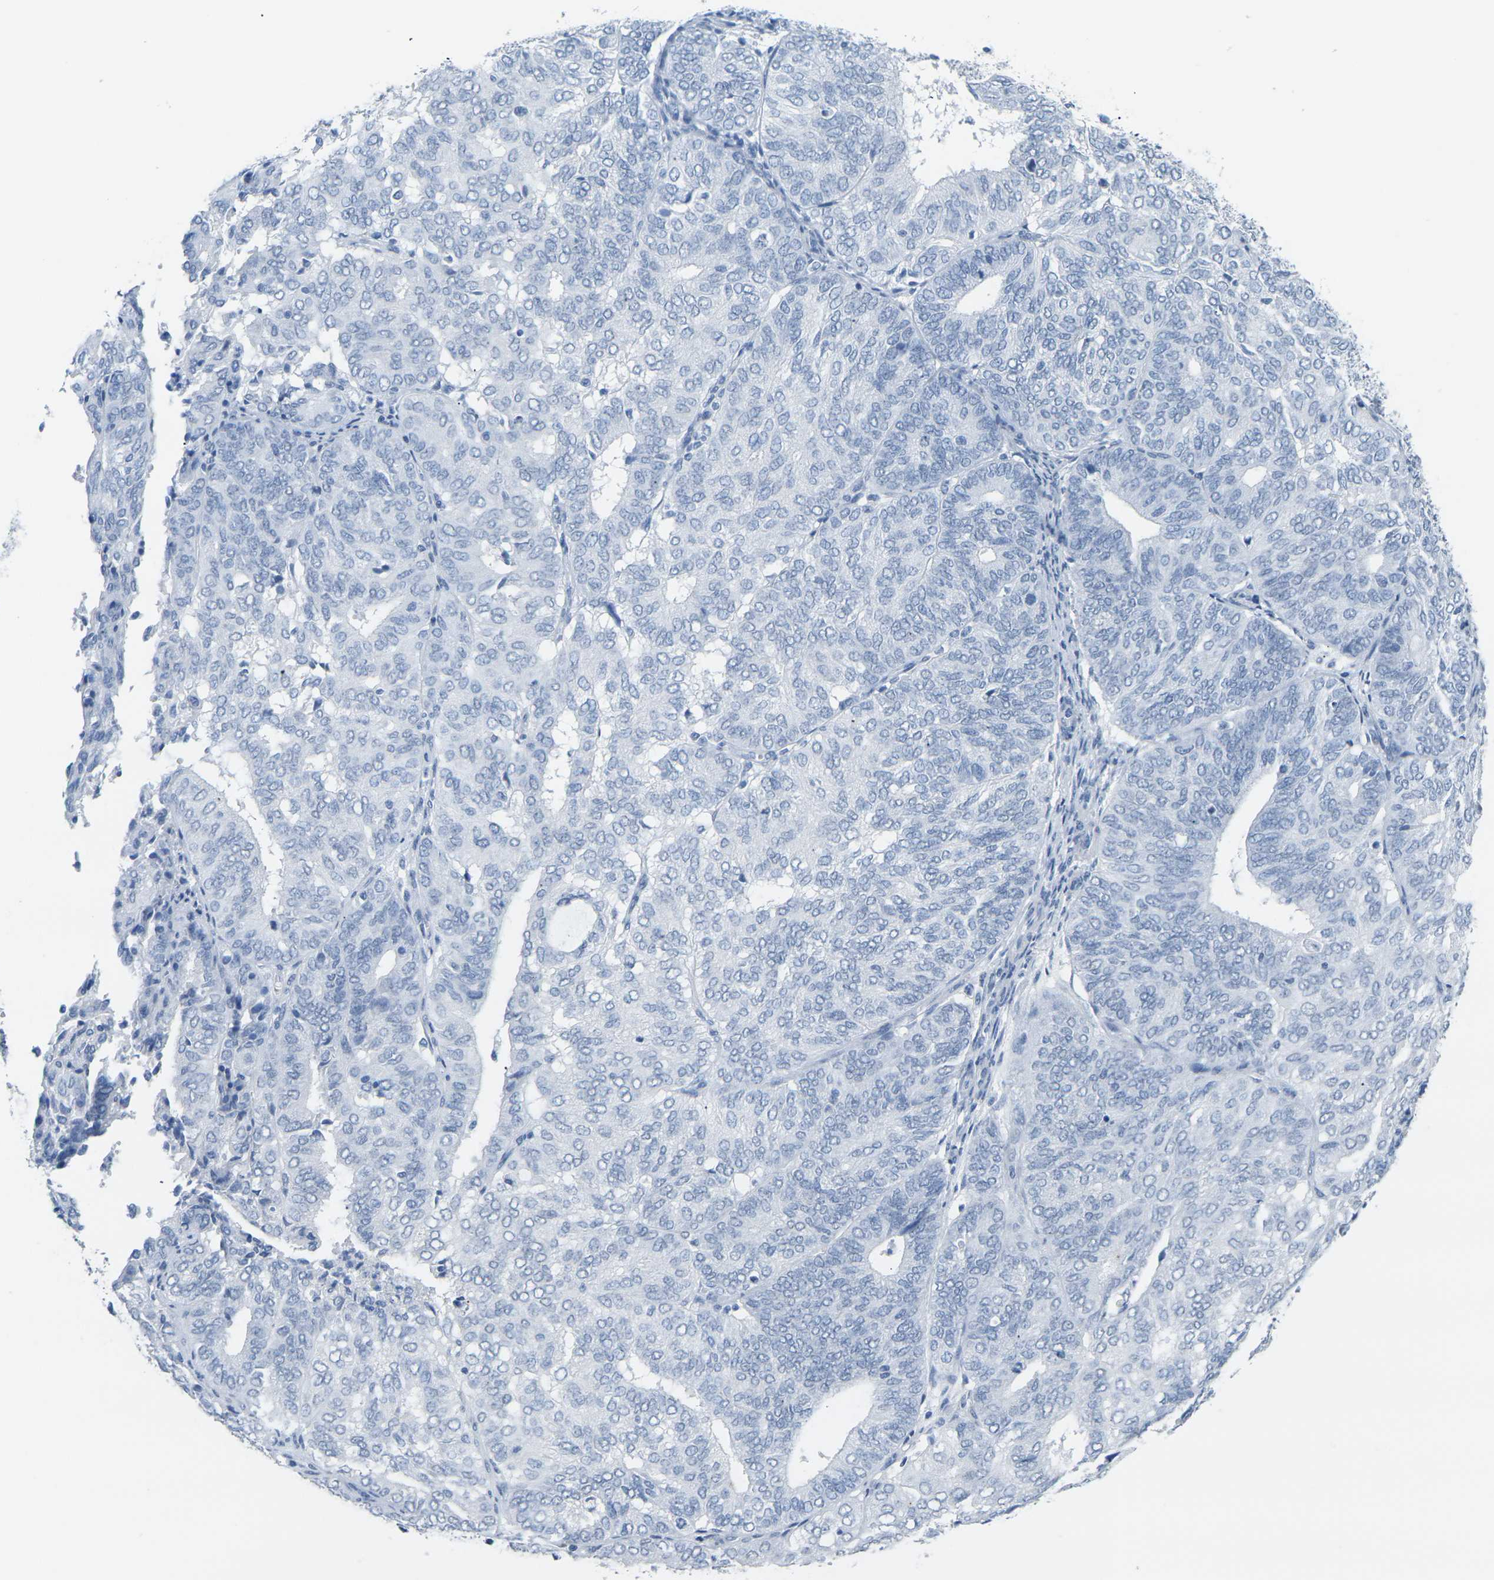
{"staining": {"intensity": "negative", "quantity": "none", "location": "none"}, "tissue": "endometrial cancer", "cell_type": "Tumor cells", "image_type": "cancer", "snomed": [{"axis": "morphology", "description": "Adenocarcinoma, NOS"}, {"axis": "topography", "description": "Uterus"}], "caption": "Immunohistochemical staining of human endometrial adenocarcinoma displays no significant positivity in tumor cells.", "gene": "CTAG1A", "patient": {"sex": "female", "age": 60}}